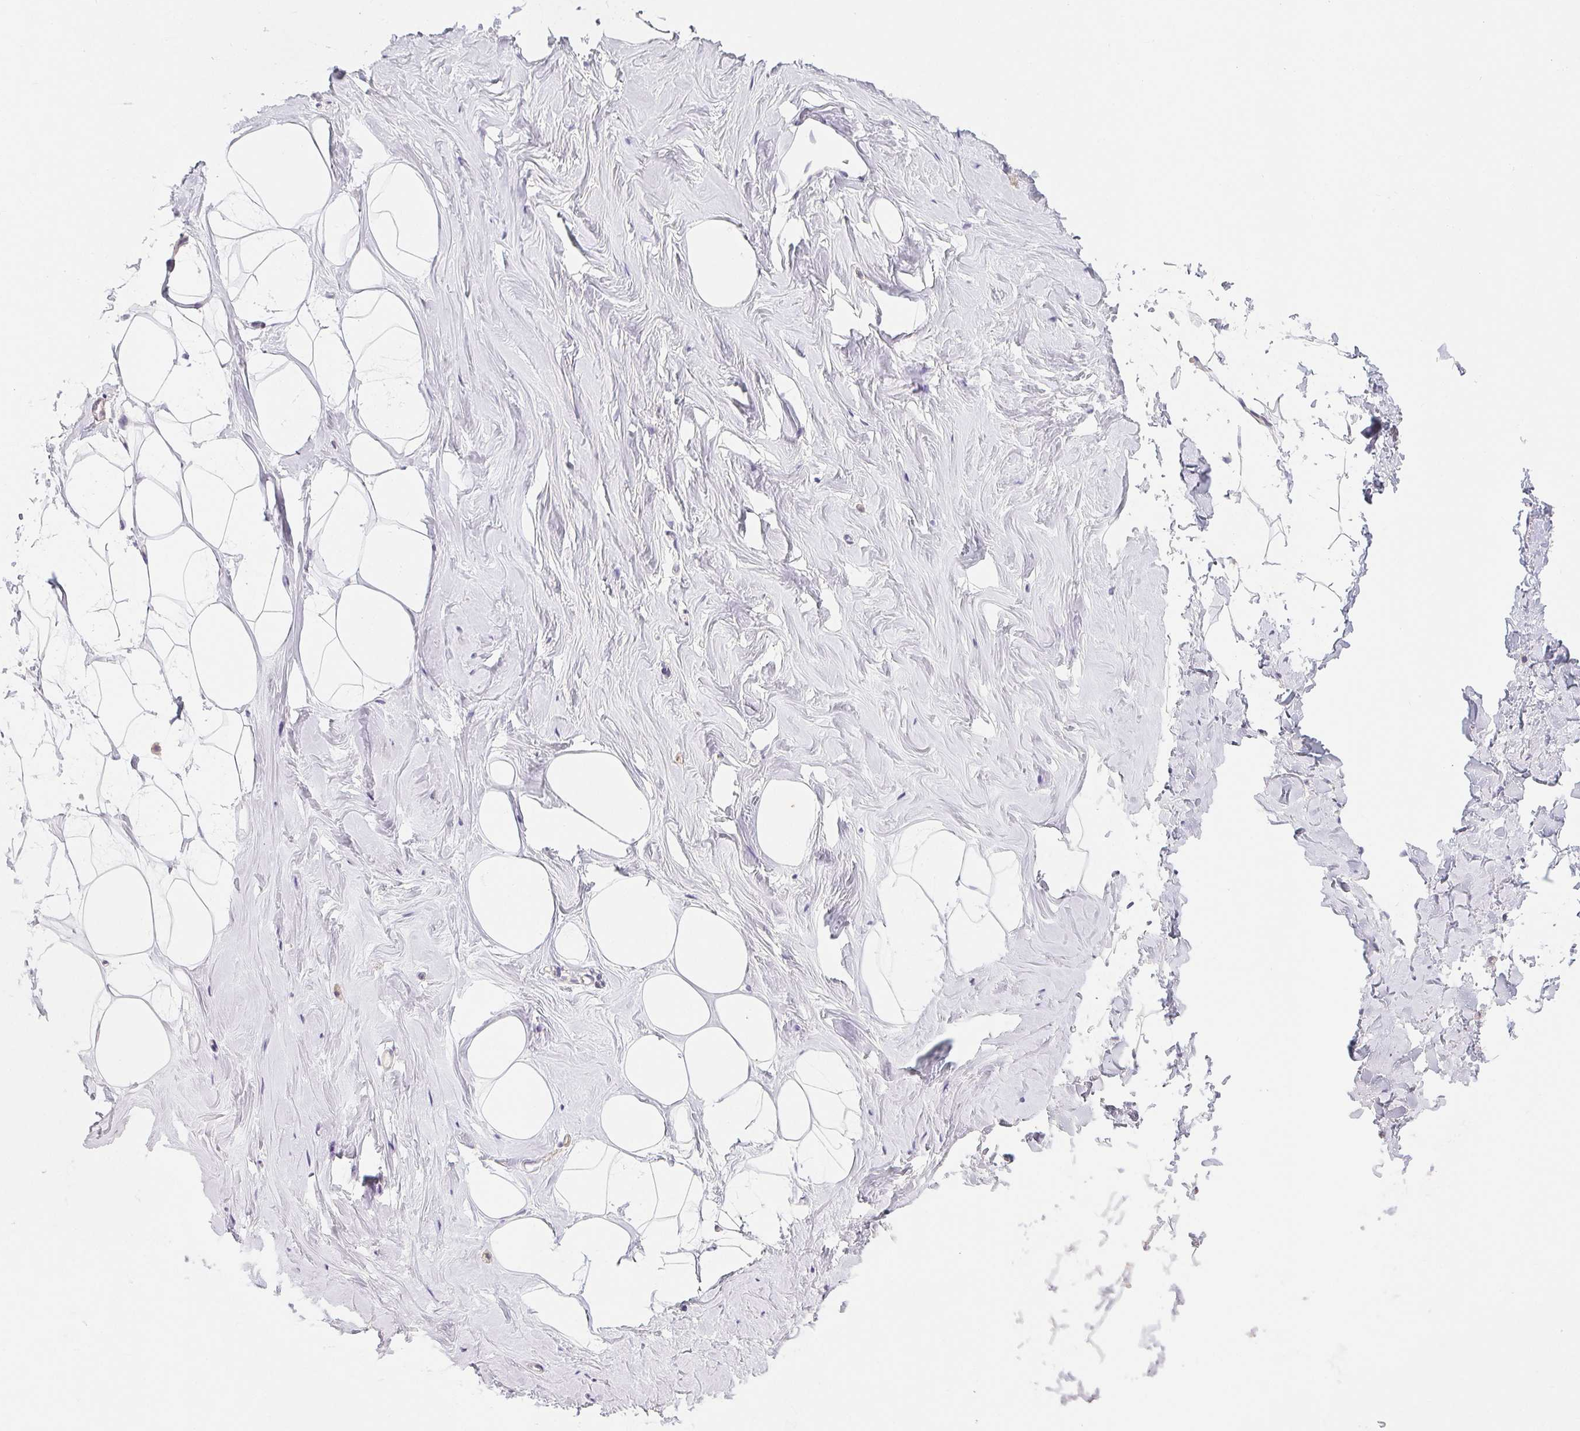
{"staining": {"intensity": "negative", "quantity": "none", "location": "none"}, "tissue": "breast", "cell_type": "Adipocytes", "image_type": "normal", "snomed": [{"axis": "morphology", "description": "Normal tissue, NOS"}, {"axis": "topography", "description": "Breast"}], "caption": "This is an immunohistochemistry (IHC) micrograph of unremarkable breast. There is no positivity in adipocytes.", "gene": "CTNND2", "patient": {"sex": "female", "age": 32}}